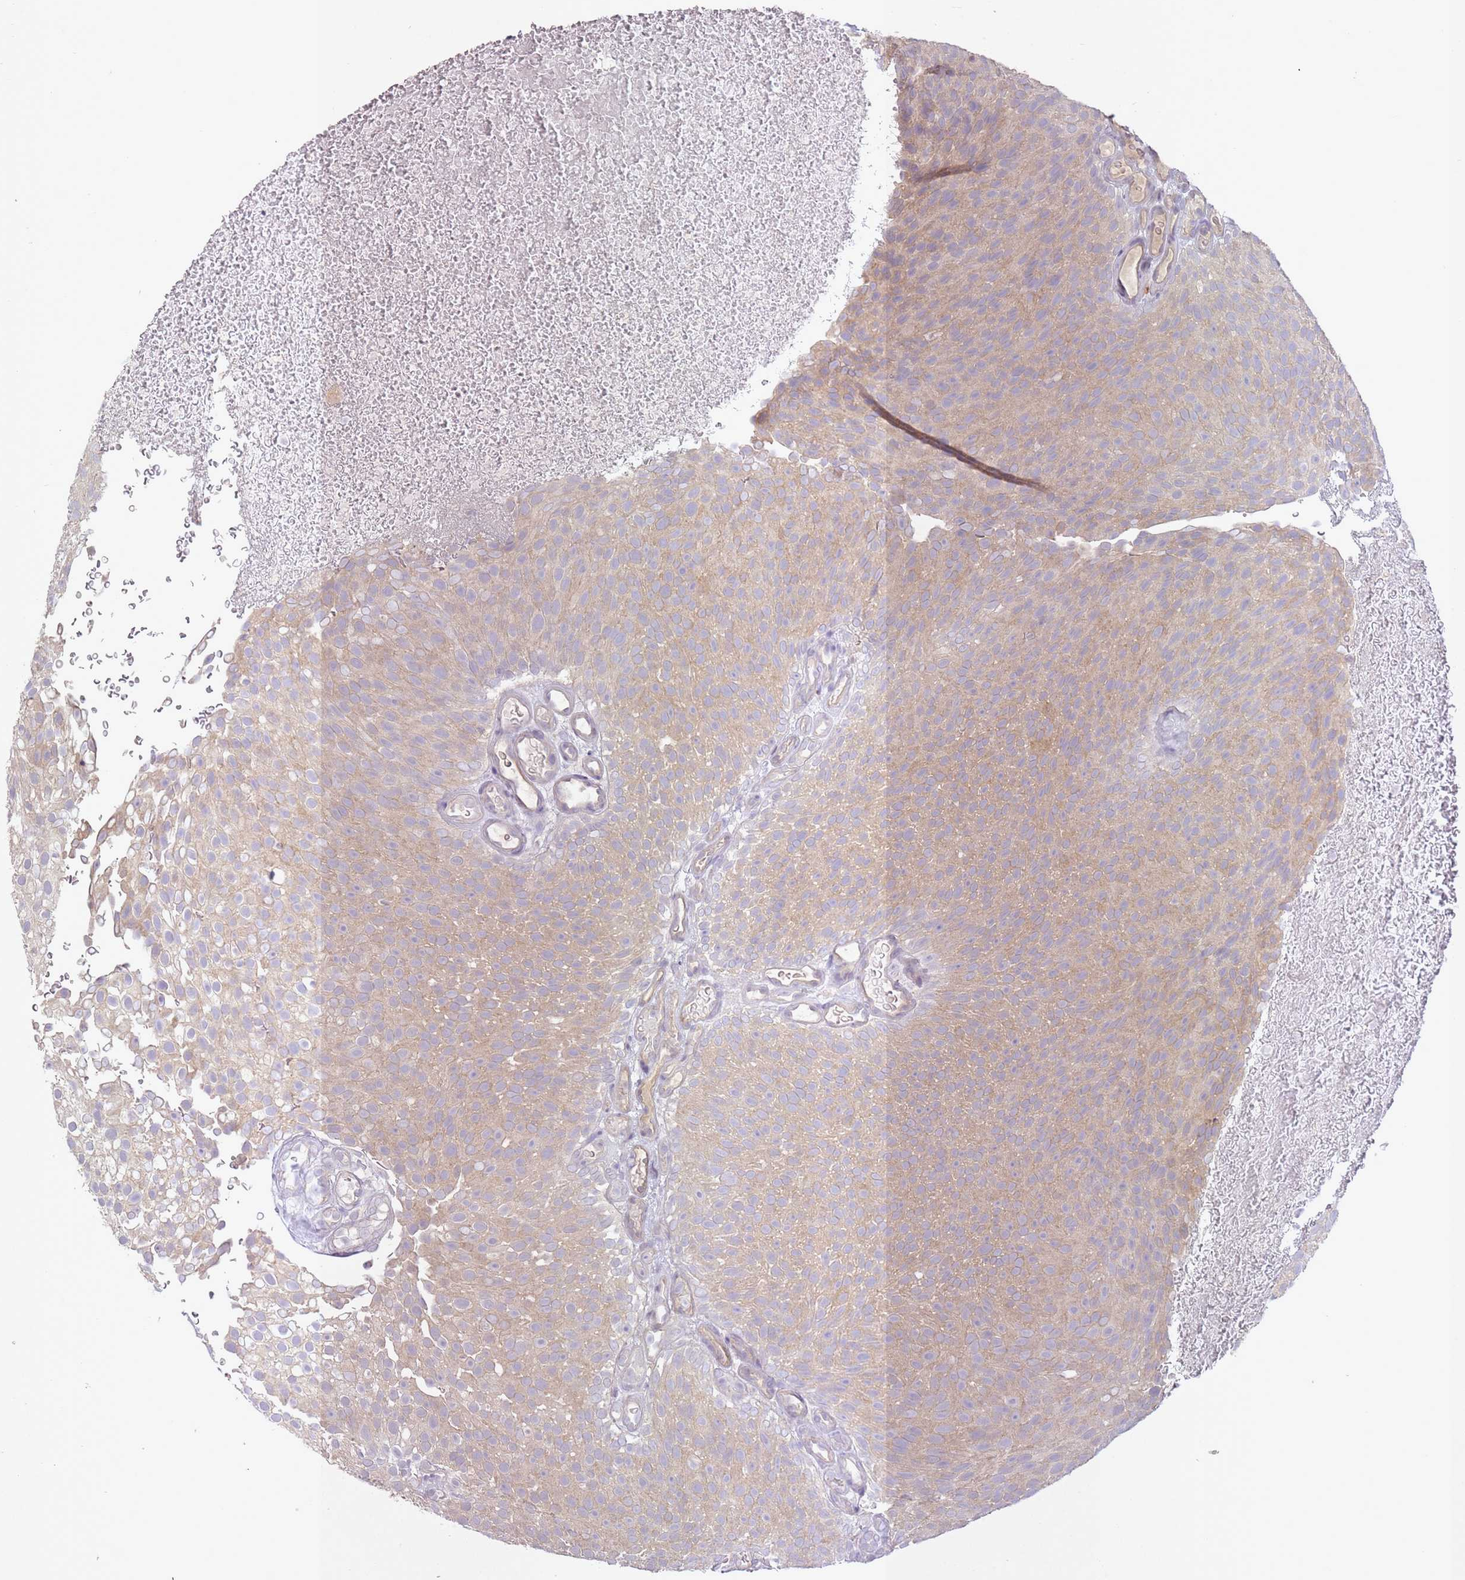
{"staining": {"intensity": "weak", "quantity": "25%-75%", "location": "cytoplasmic/membranous"}, "tissue": "urothelial cancer", "cell_type": "Tumor cells", "image_type": "cancer", "snomed": [{"axis": "morphology", "description": "Urothelial carcinoma, Low grade"}, {"axis": "topography", "description": "Urinary bladder"}], "caption": "High-power microscopy captured an immunohistochemistry histopathology image of low-grade urothelial carcinoma, revealing weak cytoplasmic/membranous staining in about 25%-75% of tumor cells.", "gene": "LRATD2", "patient": {"sex": "male", "age": 78}}